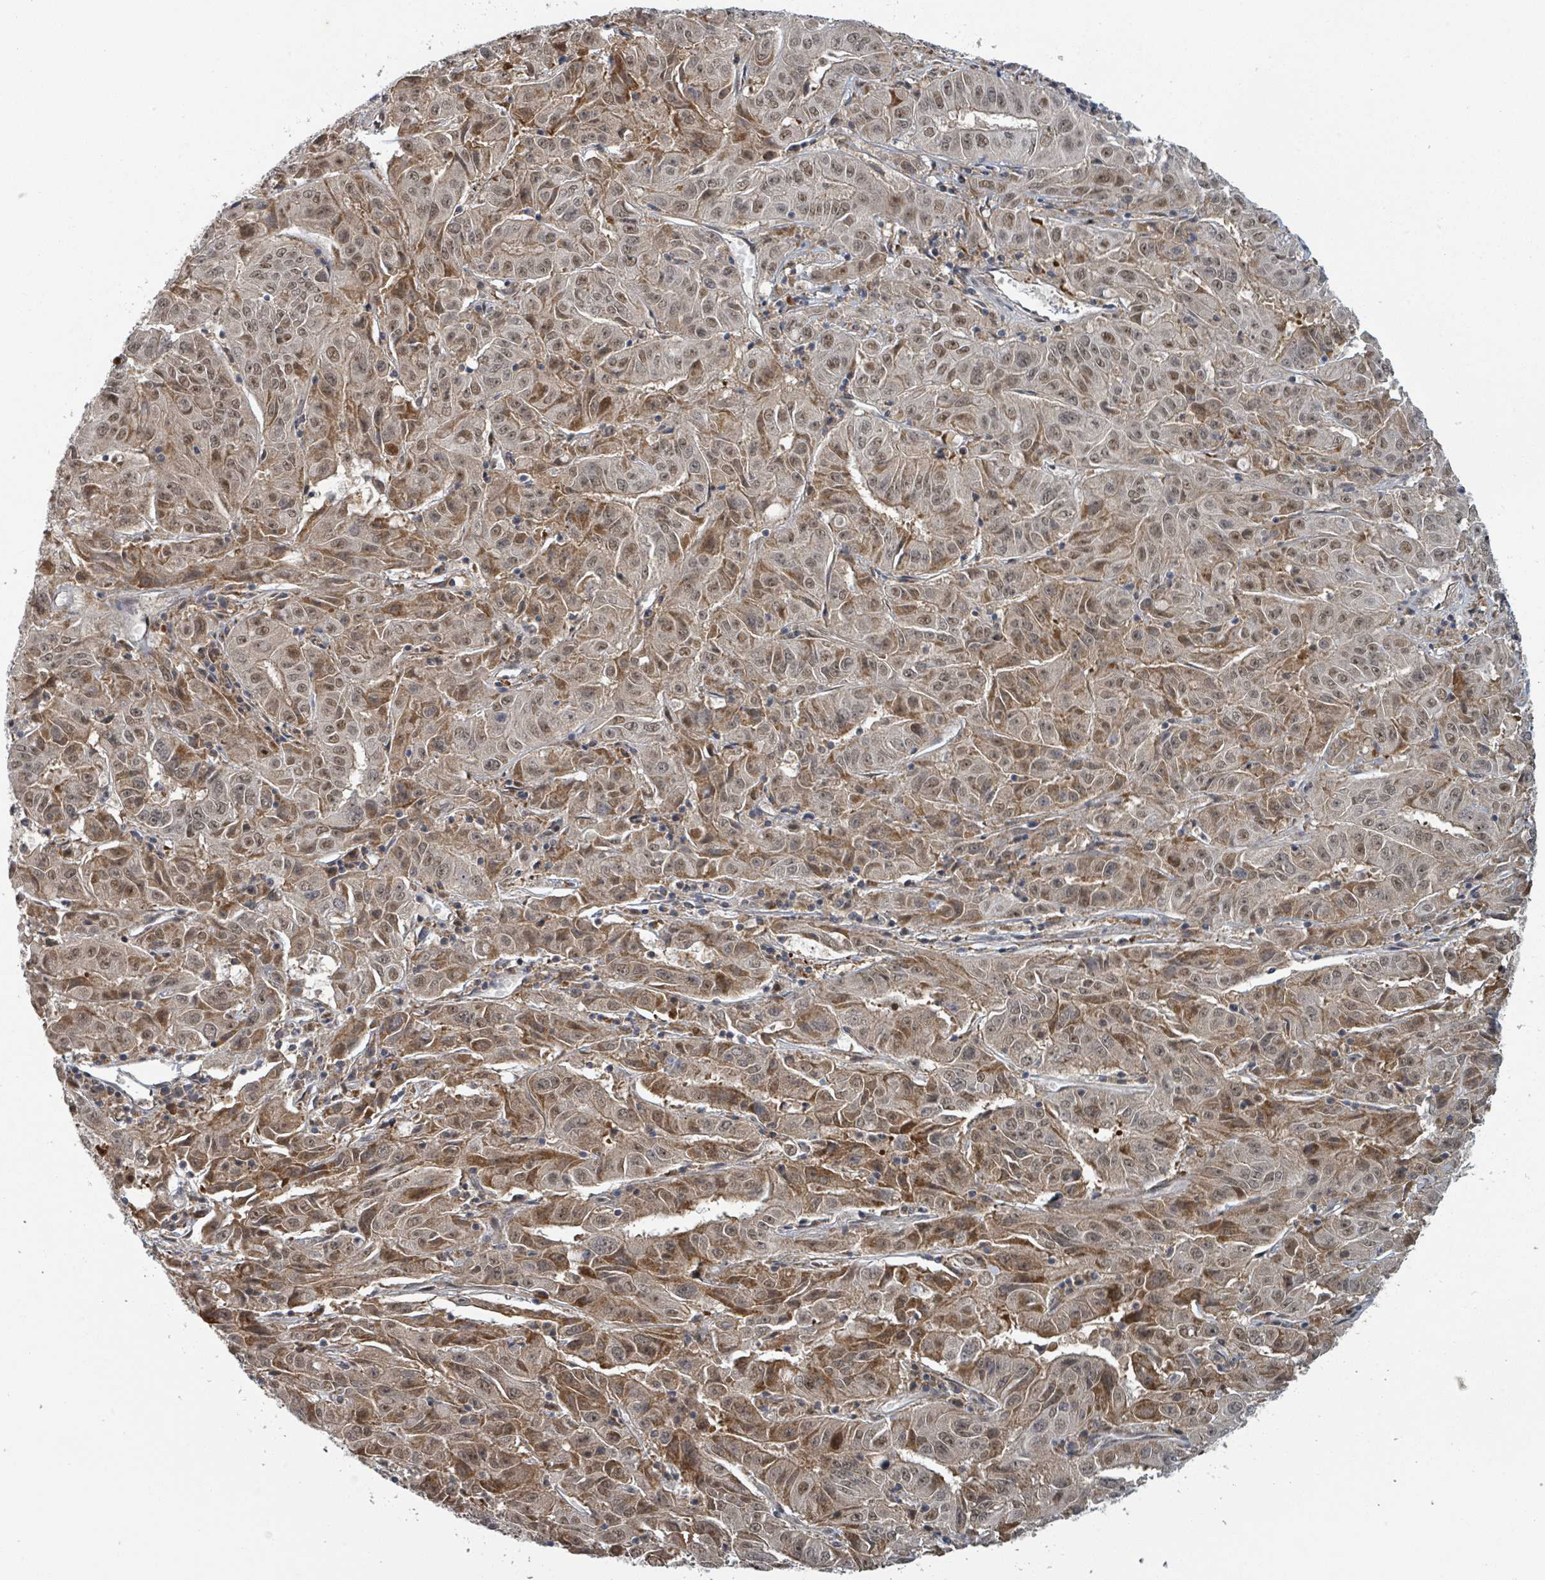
{"staining": {"intensity": "moderate", "quantity": ">75%", "location": "cytoplasmic/membranous,nuclear"}, "tissue": "pancreatic cancer", "cell_type": "Tumor cells", "image_type": "cancer", "snomed": [{"axis": "morphology", "description": "Adenocarcinoma, NOS"}, {"axis": "topography", "description": "Pancreas"}], "caption": "Tumor cells exhibit medium levels of moderate cytoplasmic/membranous and nuclear expression in approximately >75% of cells in human adenocarcinoma (pancreatic).", "gene": "GTF3C1", "patient": {"sex": "male", "age": 63}}